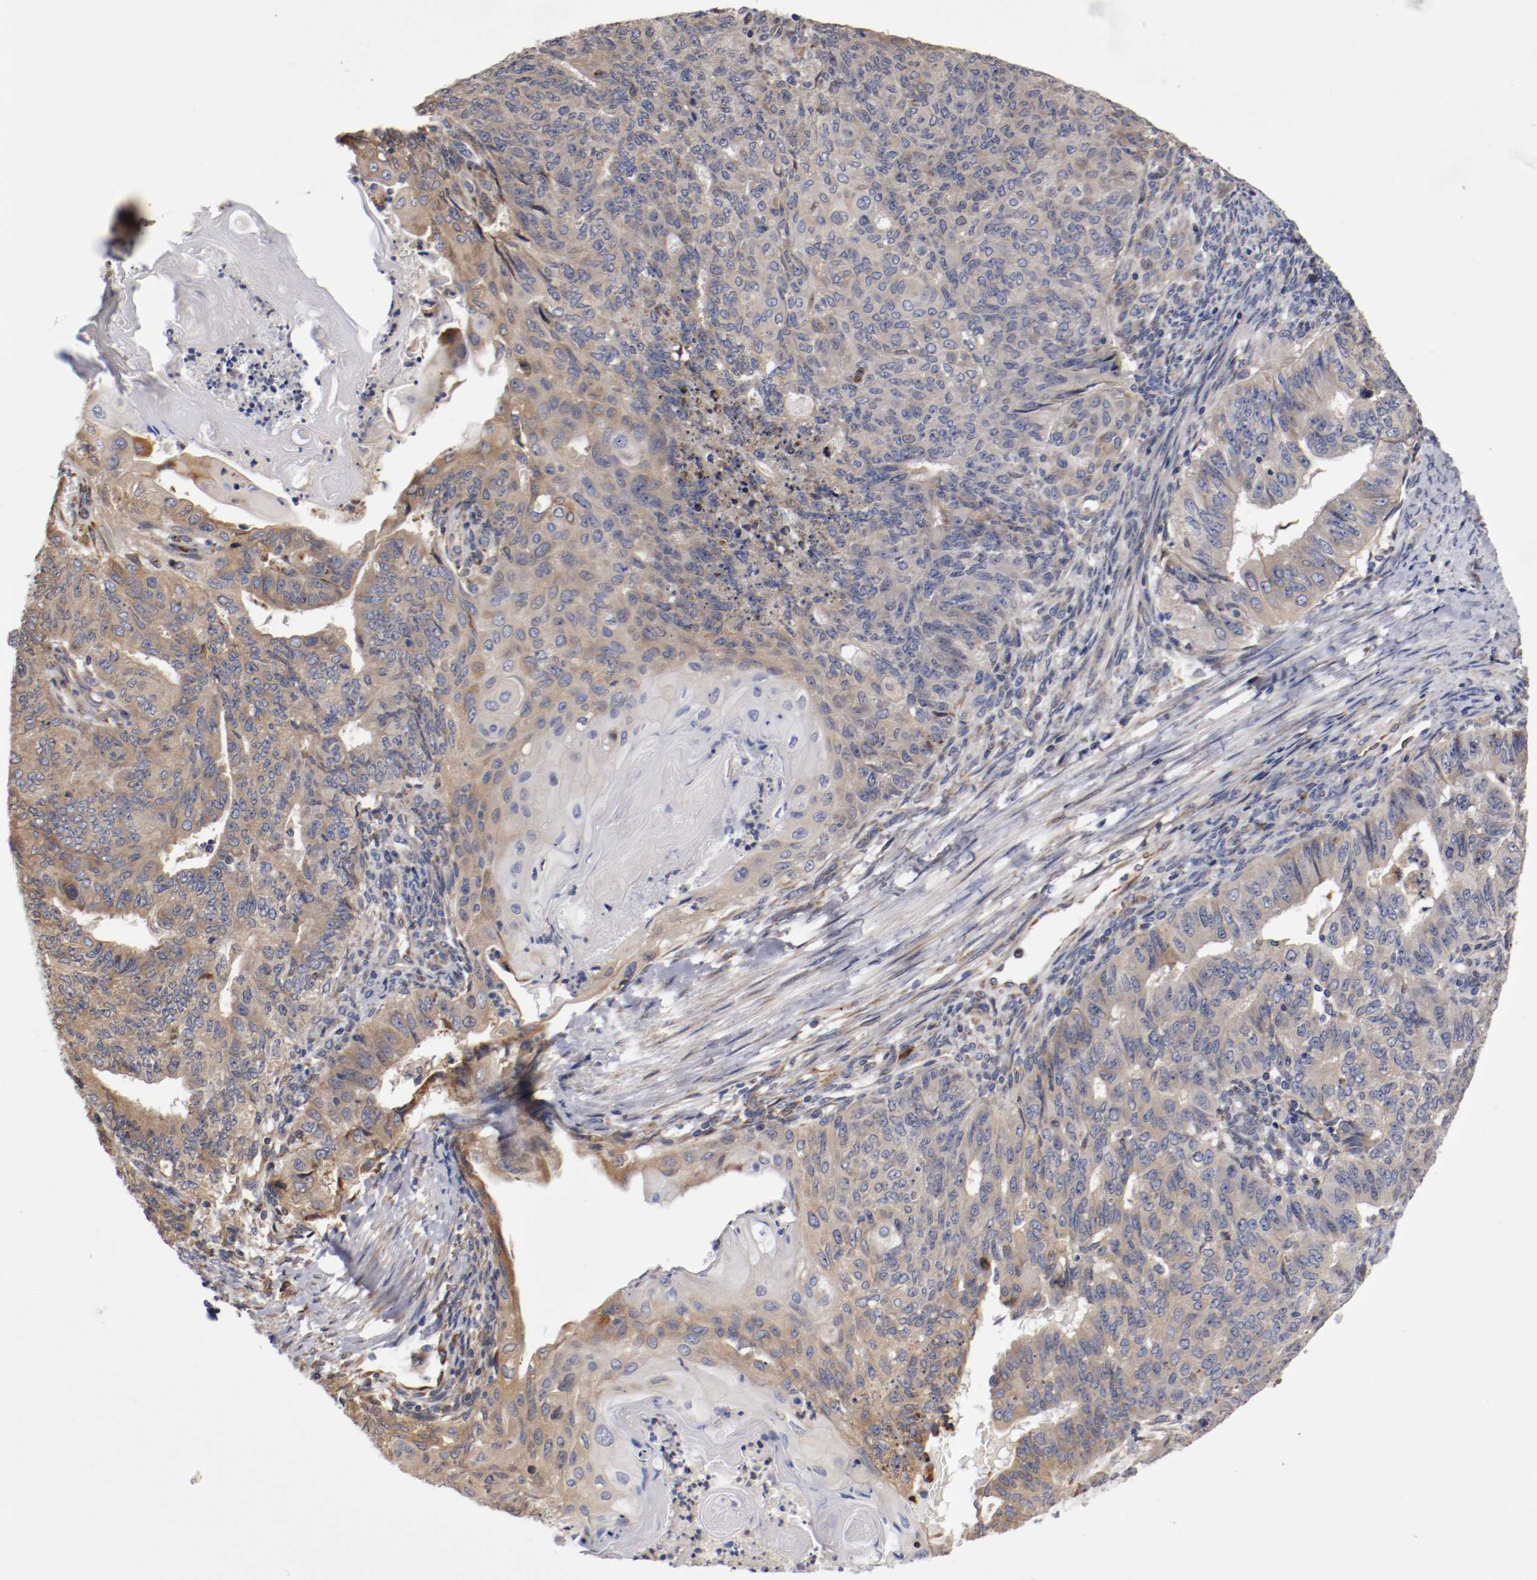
{"staining": {"intensity": "weak", "quantity": ">75%", "location": "cytoplasmic/membranous"}, "tissue": "endometrial cancer", "cell_type": "Tumor cells", "image_type": "cancer", "snomed": [{"axis": "morphology", "description": "Neoplasm, malignant, NOS"}, {"axis": "topography", "description": "Endometrium"}], "caption": "The immunohistochemical stain highlights weak cytoplasmic/membranous positivity in tumor cells of endometrial cancer tissue.", "gene": "TNFSF13", "patient": {"sex": "female", "age": 74}}